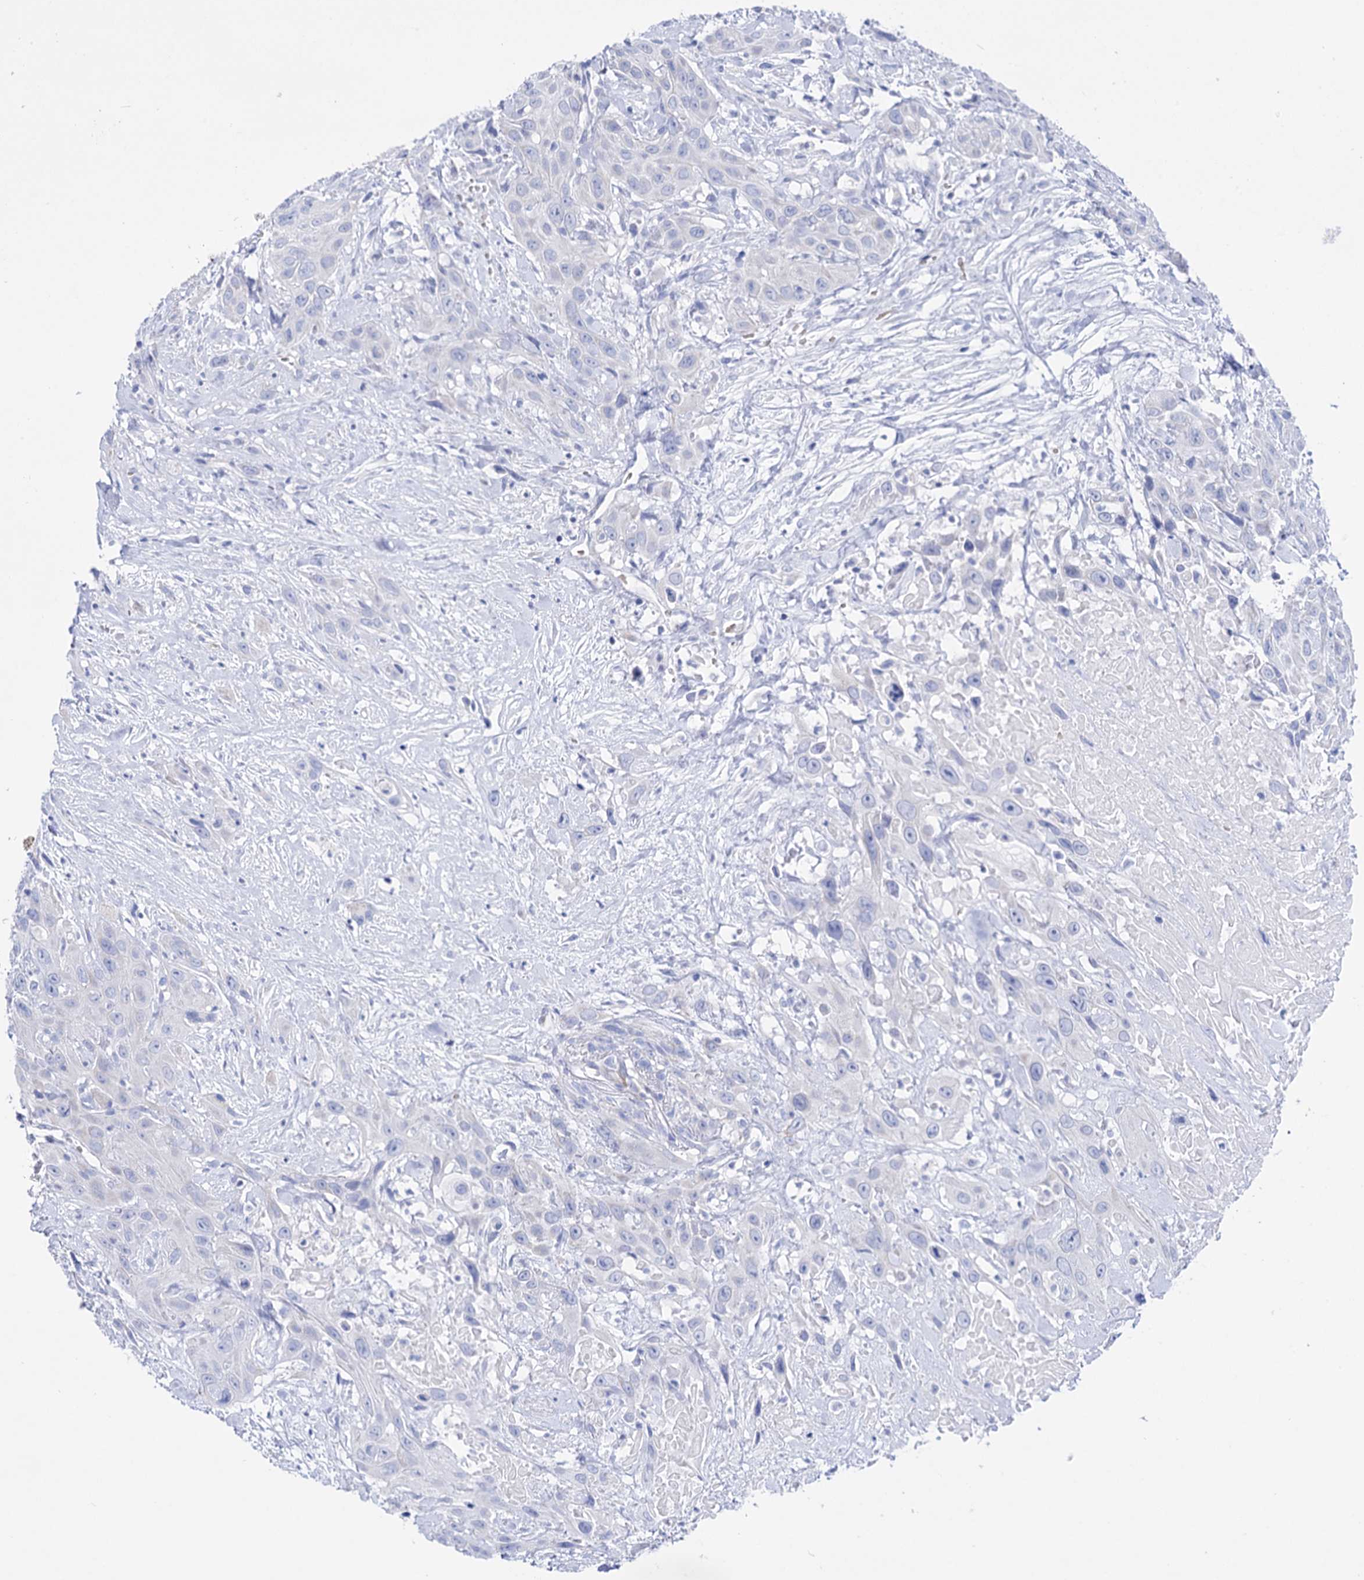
{"staining": {"intensity": "negative", "quantity": "none", "location": "none"}, "tissue": "head and neck cancer", "cell_type": "Tumor cells", "image_type": "cancer", "snomed": [{"axis": "morphology", "description": "Squamous cell carcinoma, NOS"}, {"axis": "topography", "description": "Head-Neck"}], "caption": "DAB (3,3'-diaminobenzidine) immunohistochemical staining of head and neck cancer (squamous cell carcinoma) demonstrates no significant staining in tumor cells.", "gene": "YARS2", "patient": {"sex": "male", "age": 81}}